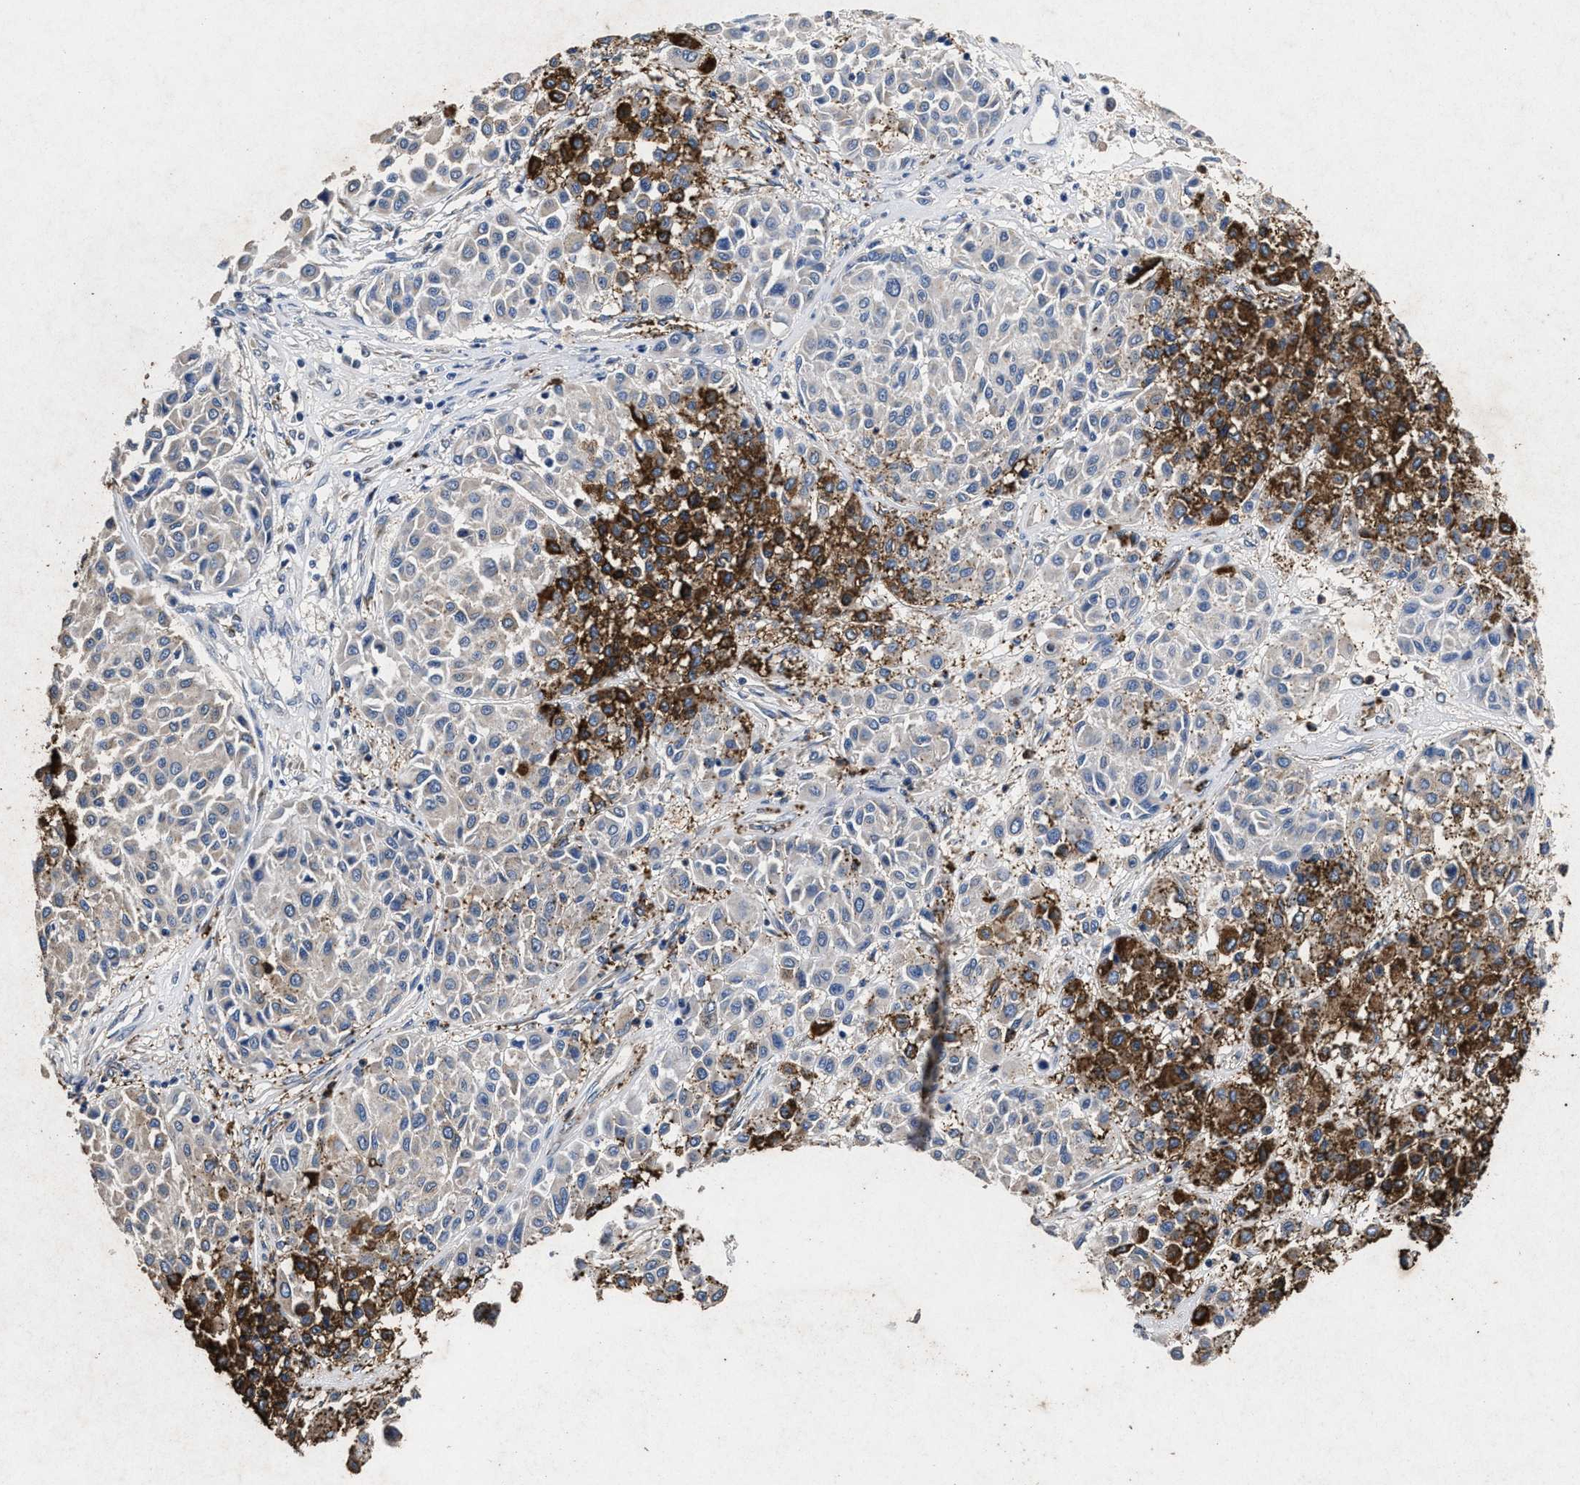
{"staining": {"intensity": "moderate", "quantity": "25%-75%", "location": "cytoplasmic/membranous"}, "tissue": "melanoma", "cell_type": "Tumor cells", "image_type": "cancer", "snomed": [{"axis": "morphology", "description": "Malignant melanoma, Metastatic site"}, {"axis": "topography", "description": "Soft tissue"}], "caption": "Malignant melanoma (metastatic site) stained with immunohistochemistry (IHC) displays moderate cytoplasmic/membranous expression in approximately 25%-75% of tumor cells.", "gene": "LTB4R2", "patient": {"sex": "male", "age": 41}}